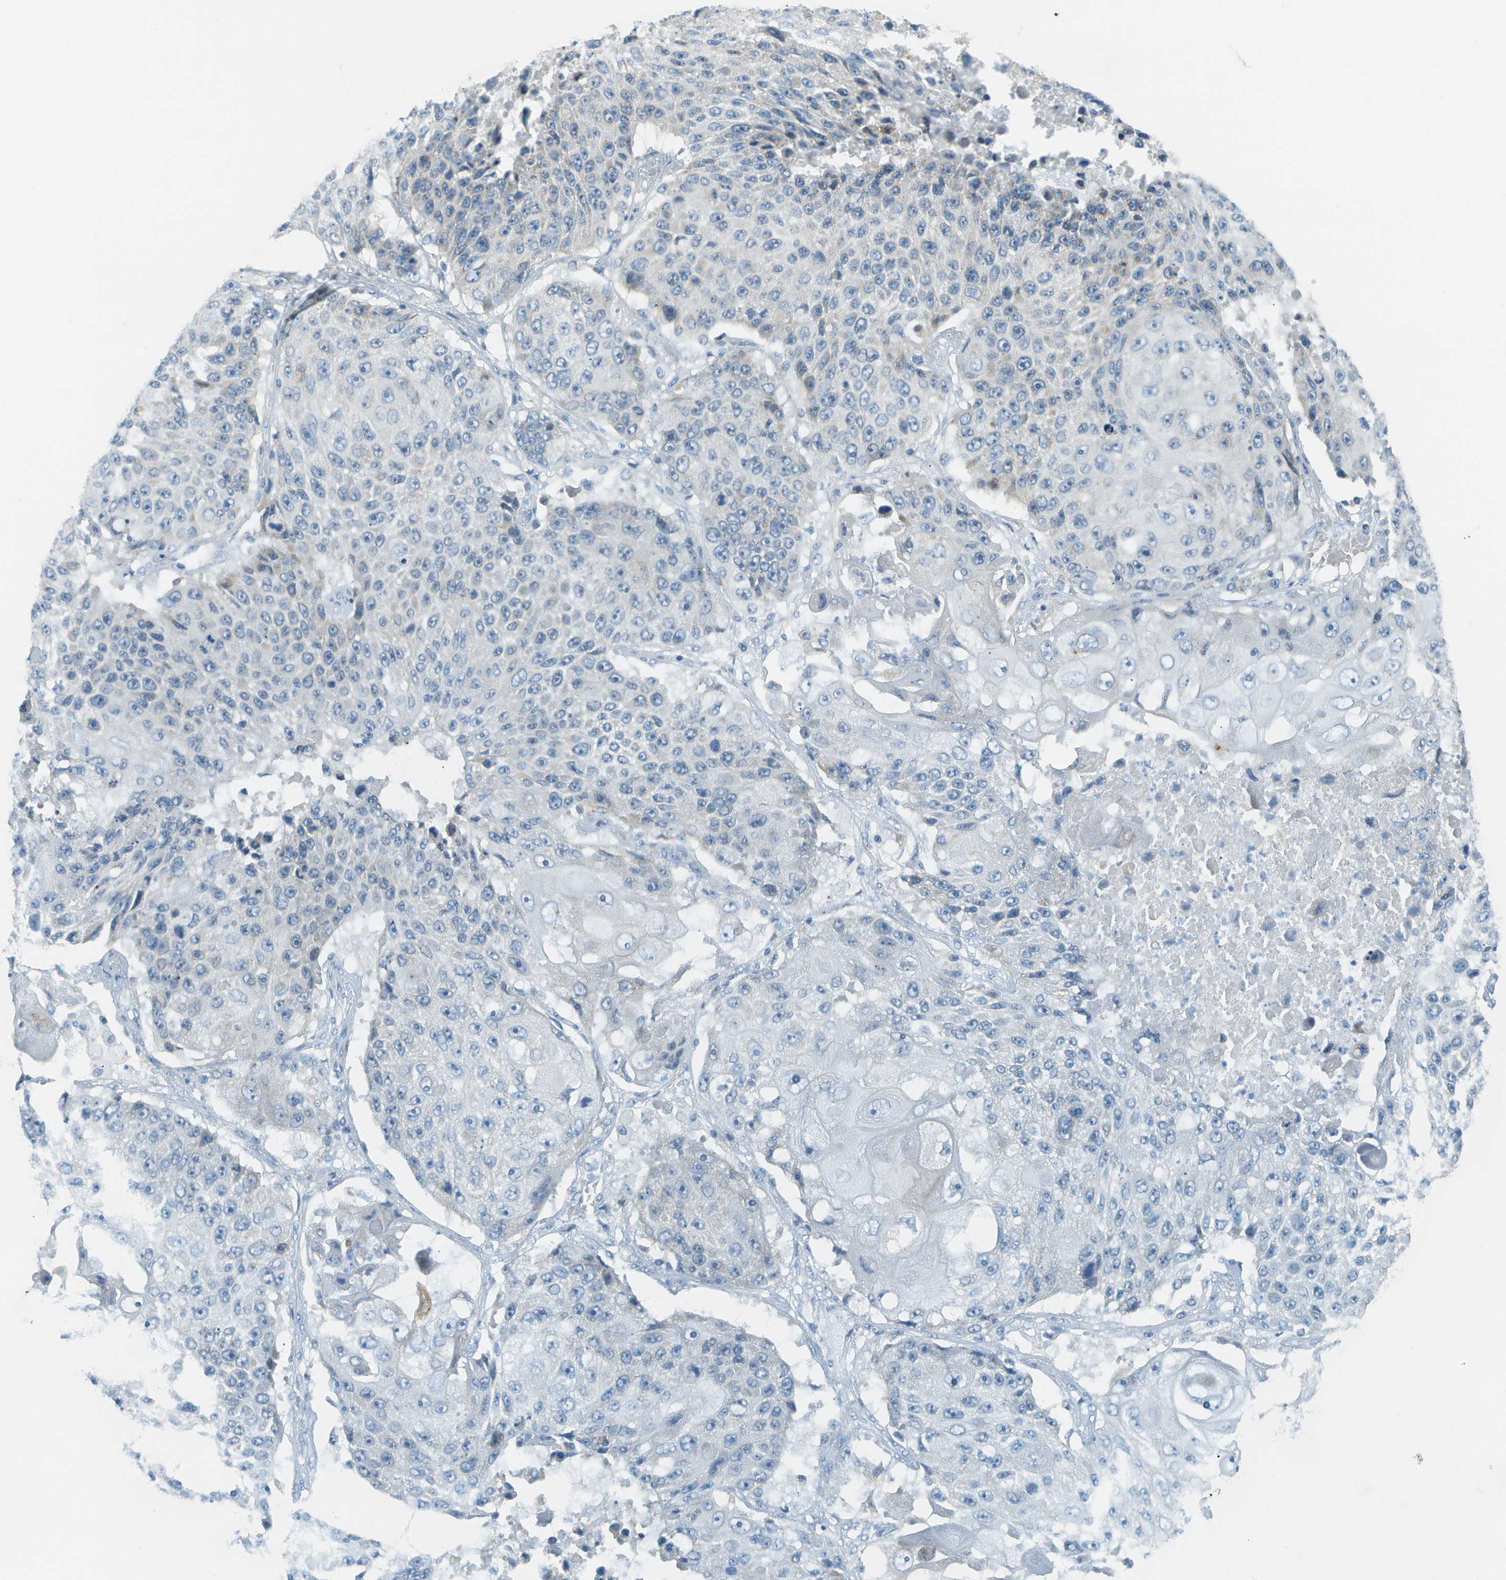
{"staining": {"intensity": "negative", "quantity": "none", "location": "none"}, "tissue": "lung cancer", "cell_type": "Tumor cells", "image_type": "cancer", "snomed": [{"axis": "morphology", "description": "Squamous cell carcinoma, NOS"}, {"axis": "topography", "description": "Lung"}], "caption": "IHC image of lung cancer (squamous cell carcinoma) stained for a protein (brown), which exhibits no positivity in tumor cells.", "gene": "SMYD5", "patient": {"sex": "male", "age": 61}}